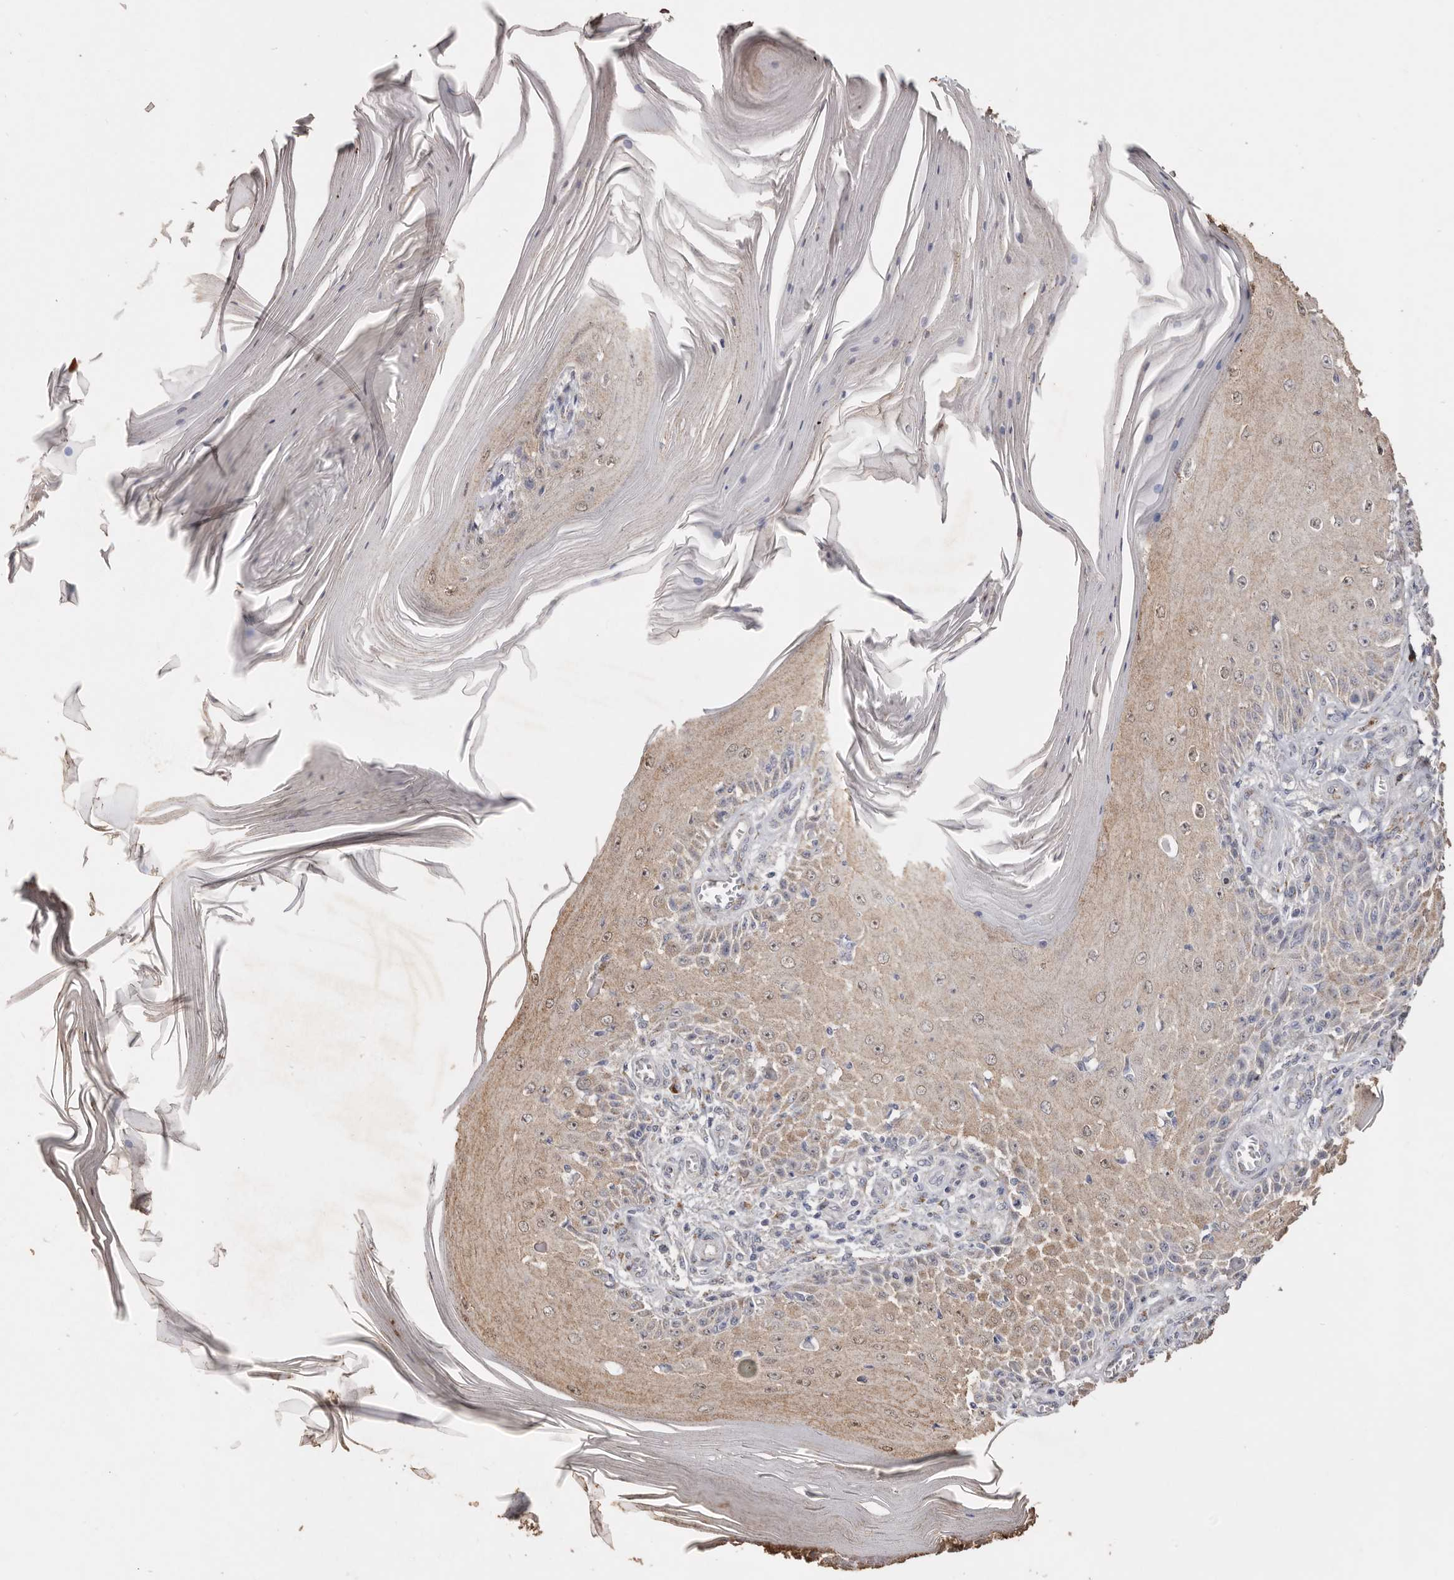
{"staining": {"intensity": "weak", "quantity": "25%-75%", "location": "cytoplasmic/membranous,nuclear"}, "tissue": "skin cancer", "cell_type": "Tumor cells", "image_type": "cancer", "snomed": [{"axis": "morphology", "description": "Squamous cell carcinoma, NOS"}, {"axis": "topography", "description": "Skin"}], "caption": "An image of human skin cancer (squamous cell carcinoma) stained for a protein displays weak cytoplasmic/membranous and nuclear brown staining in tumor cells.", "gene": "LGALS7B", "patient": {"sex": "female", "age": 73}}